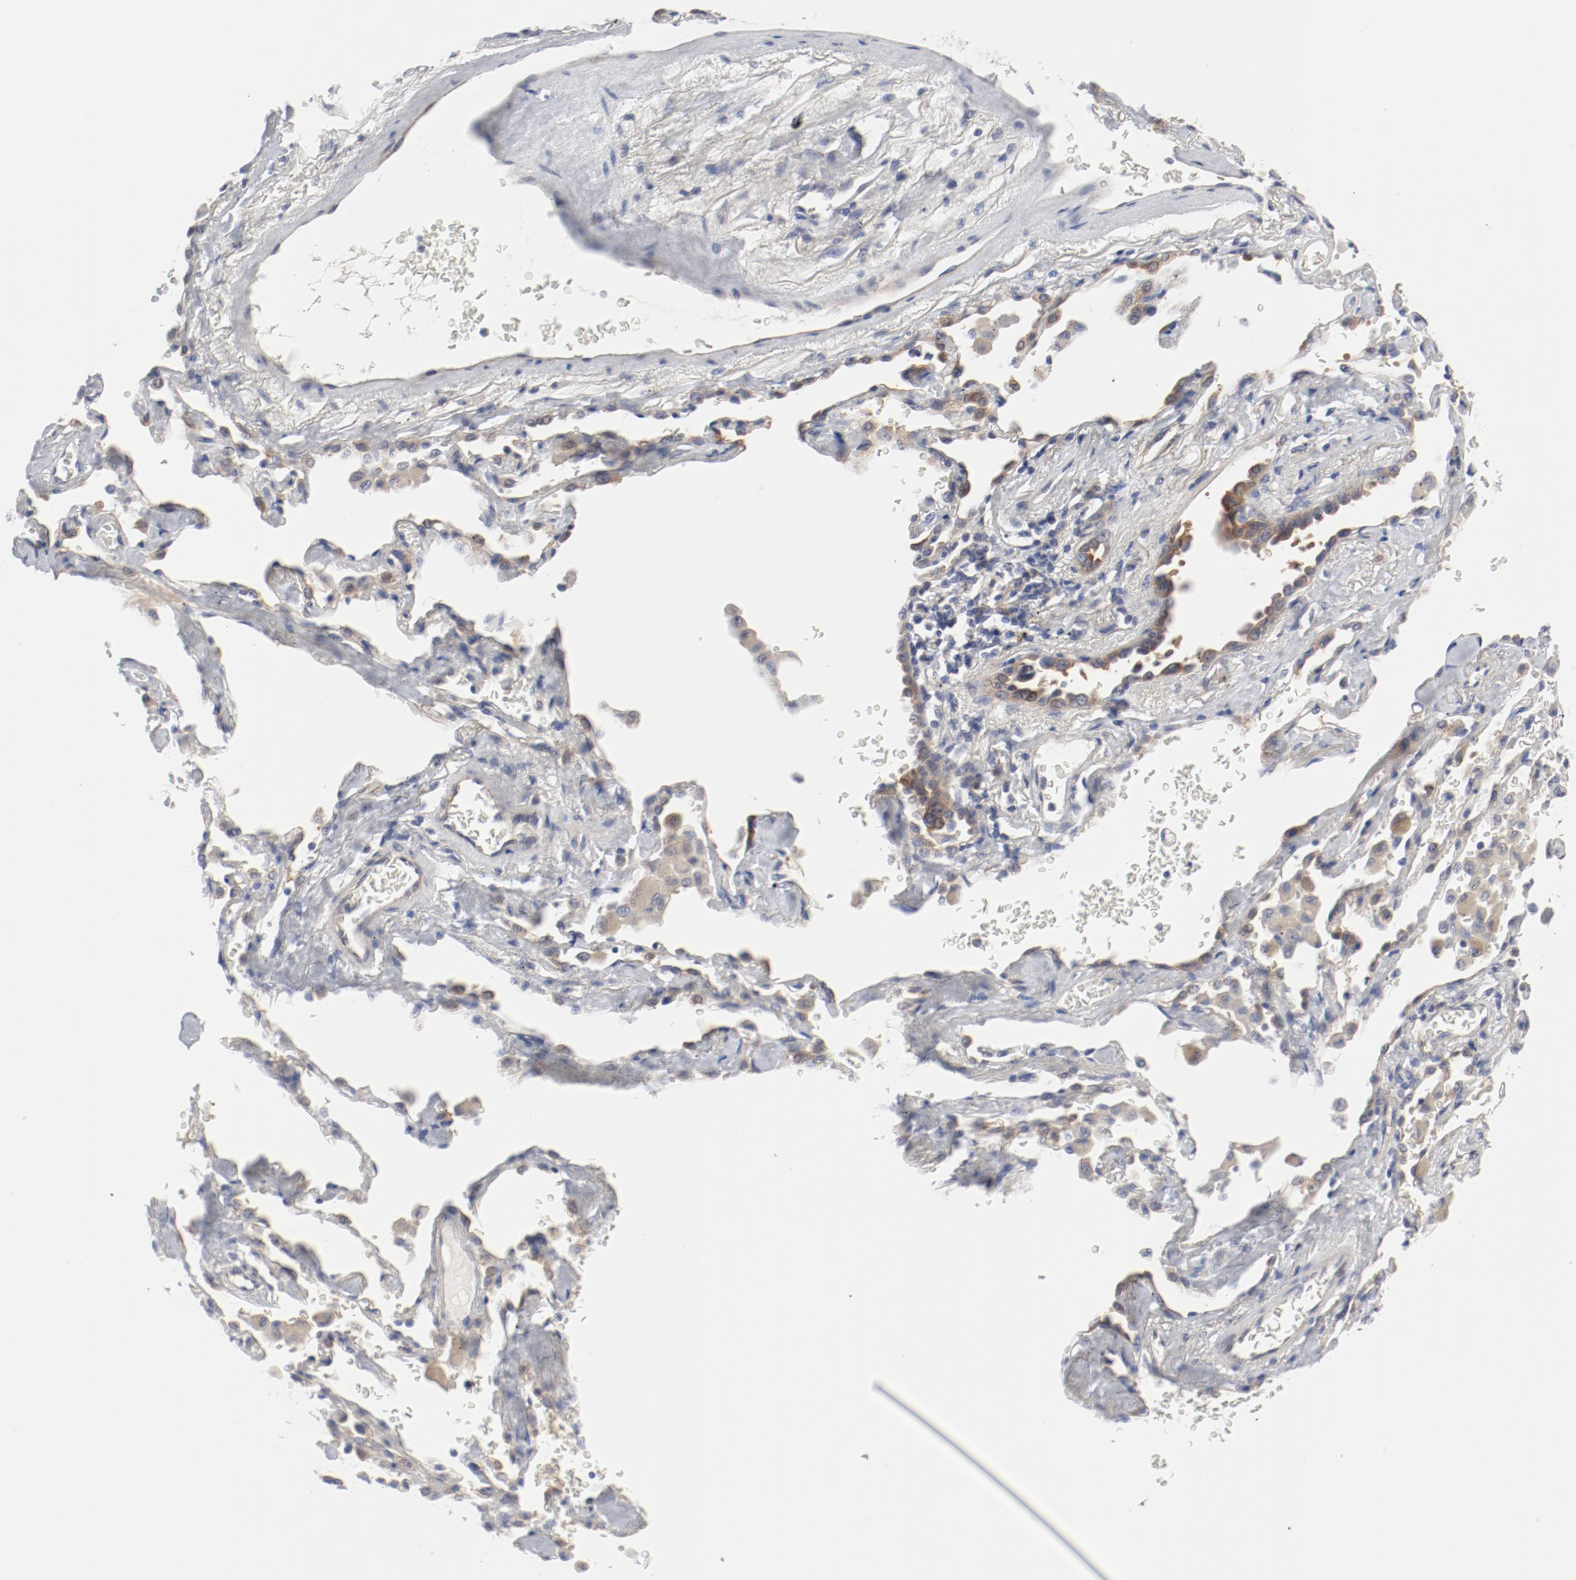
{"staining": {"intensity": "moderate", "quantity": ">75%", "location": "cytoplasmic/membranous"}, "tissue": "lung cancer", "cell_type": "Tumor cells", "image_type": "cancer", "snomed": [{"axis": "morphology", "description": "Adenocarcinoma, NOS"}, {"axis": "topography", "description": "Lung"}], "caption": "Tumor cells show medium levels of moderate cytoplasmic/membranous staining in approximately >75% of cells in human lung cancer (adenocarcinoma).", "gene": "BAD", "patient": {"sex": "female", "age": 64}}